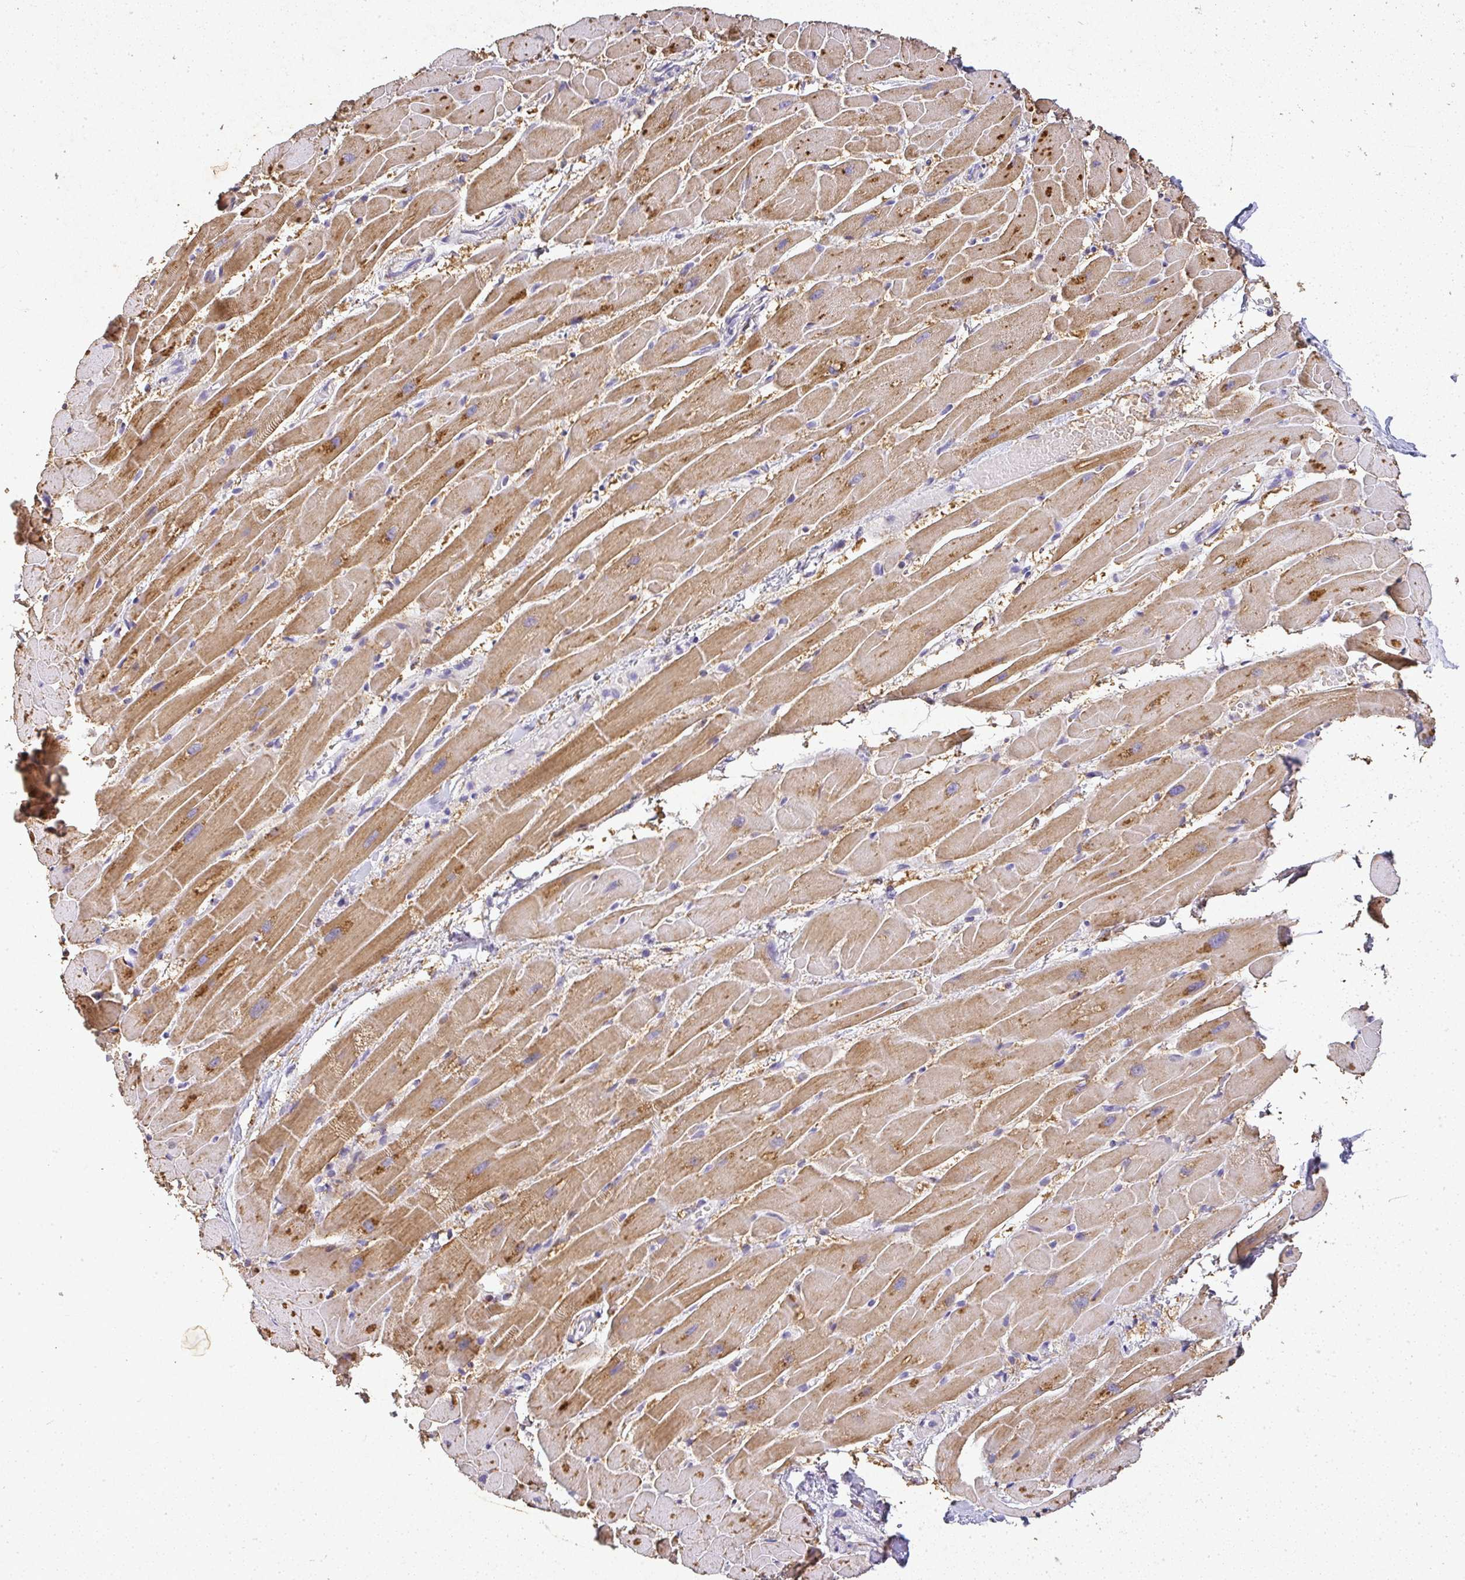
{"staining": {"intensity": "moderate", "quantity": ">75%", "location": "cytoplasmic/membranous"}, "tissue": "heart muscle", "cell_type": "Cardiomyocytes", "image_type": "normal", "snomed": [{"axis": "morphology", "description": "Normal tissue, NOS"}, {"axis": "topography", "description": "Heart"}], "caption": "Protein staining of normal heart muscle exhibits moderate cytoplasmic/membranous expression in approximately >75% of cardiomyocytes.", "gene": "RPS2", "patient": {"sex": "male", "age": 37}}